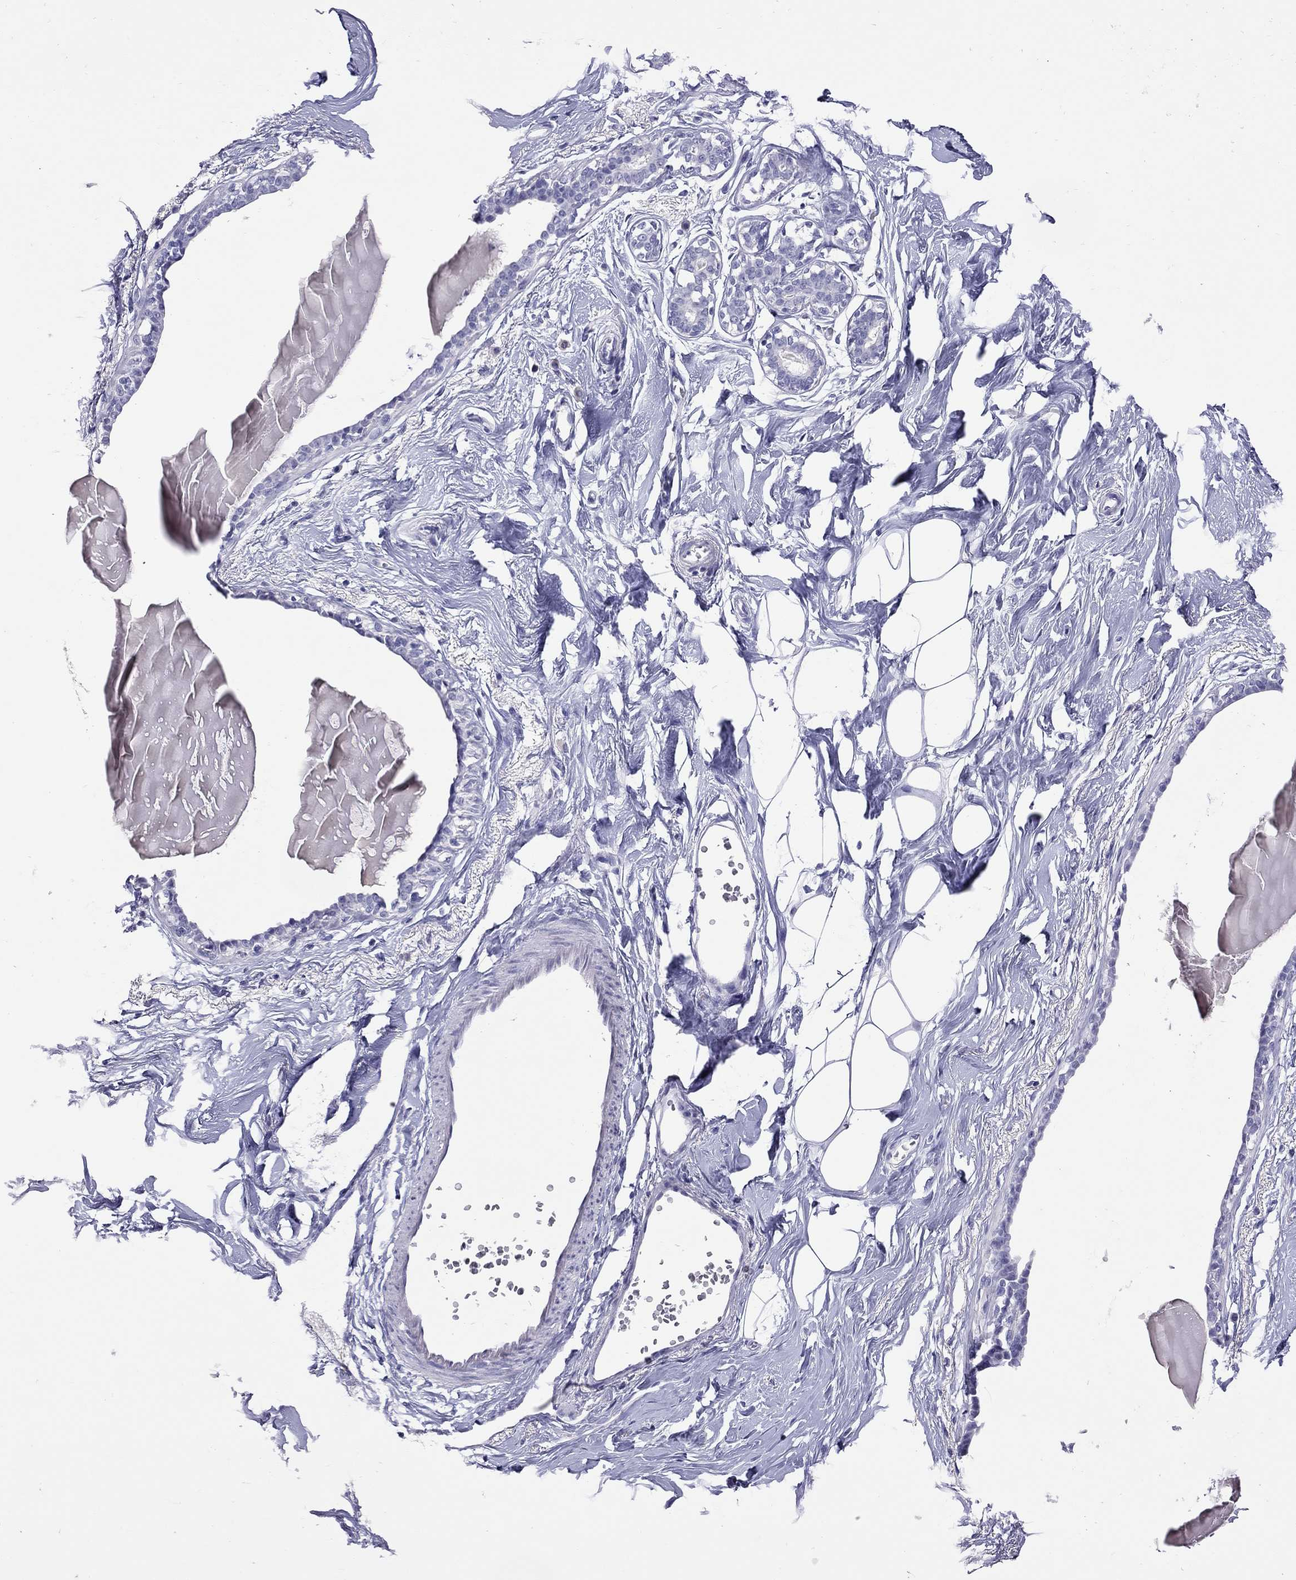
{"staining": {"intensity": "negative", "quantity": "none", "location": "none"}, "tissue": "breast", "cell_type": "Adipocytes", "image_type": "normal", "snomed": [{"axis": "morphology", "description": "Normal tissue, NOS"}, {"axis": "morphology", "description": "Lobular carcinoma, in situ"}, {"axis": "topography", "description": "Breast"}], "caption": "Protein analysis of unremarkable breast displays no significant positivity in adipocytes. (DAB immunohistochemistry, high magnification).", "gene": "SLAMF1", "patient": {"sex": "female", "age": 35}}